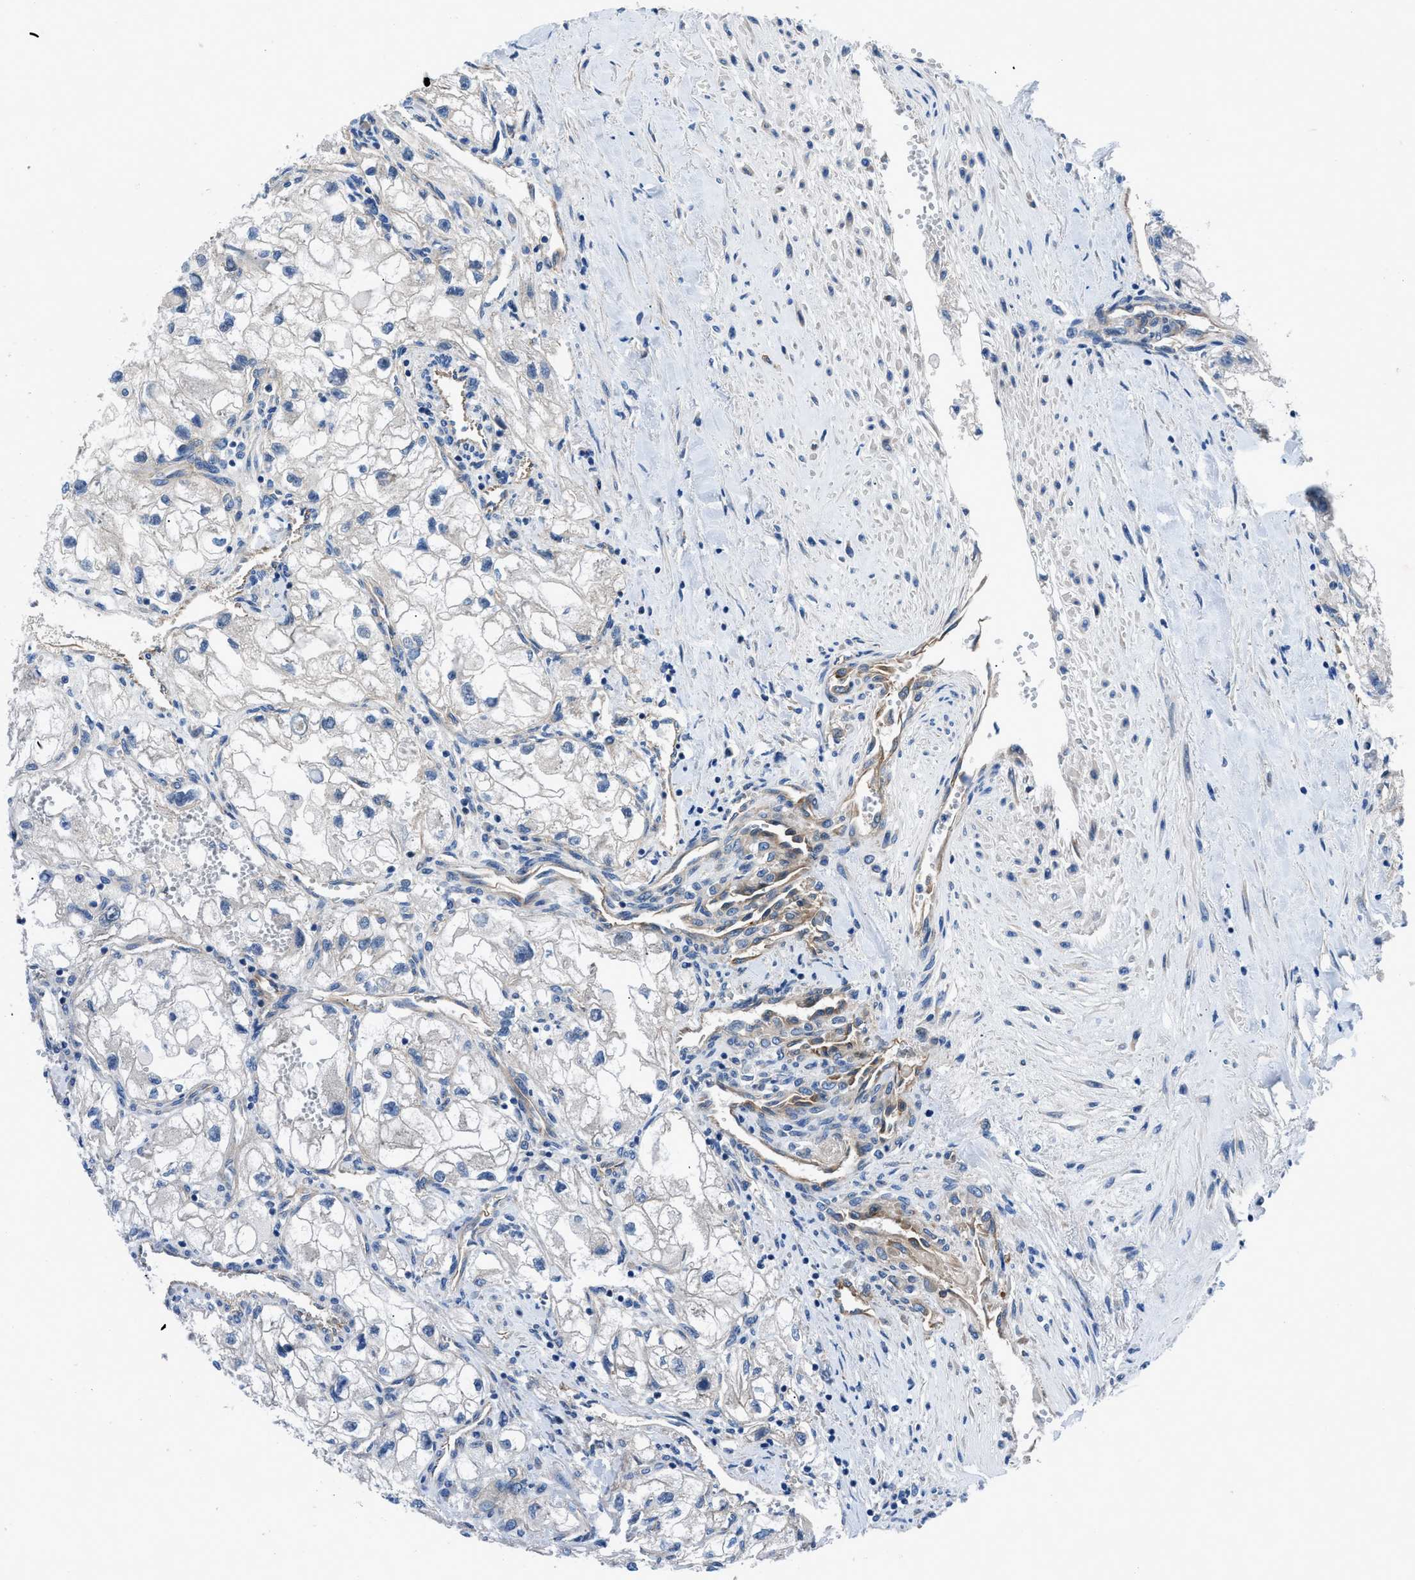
{"staining": {"intensity": "negative", "quantity": "none", "location": "none"}, "tissue": "renal cancer", "cell_type": "Tumor cells", "image_type": "cancer", "snomed": [{"axis": "morphology", "description": "Adenocarcinoma, NOS"}, {"axis": "topography", "description": "Kidney"}], "caption": "Renal adenocarcinoma stained for a protein using immunohistochemistry demonstrates no staining tumor cells.", "gene": "TRIP4", "patient": {"sex": "female", "age": 70}}